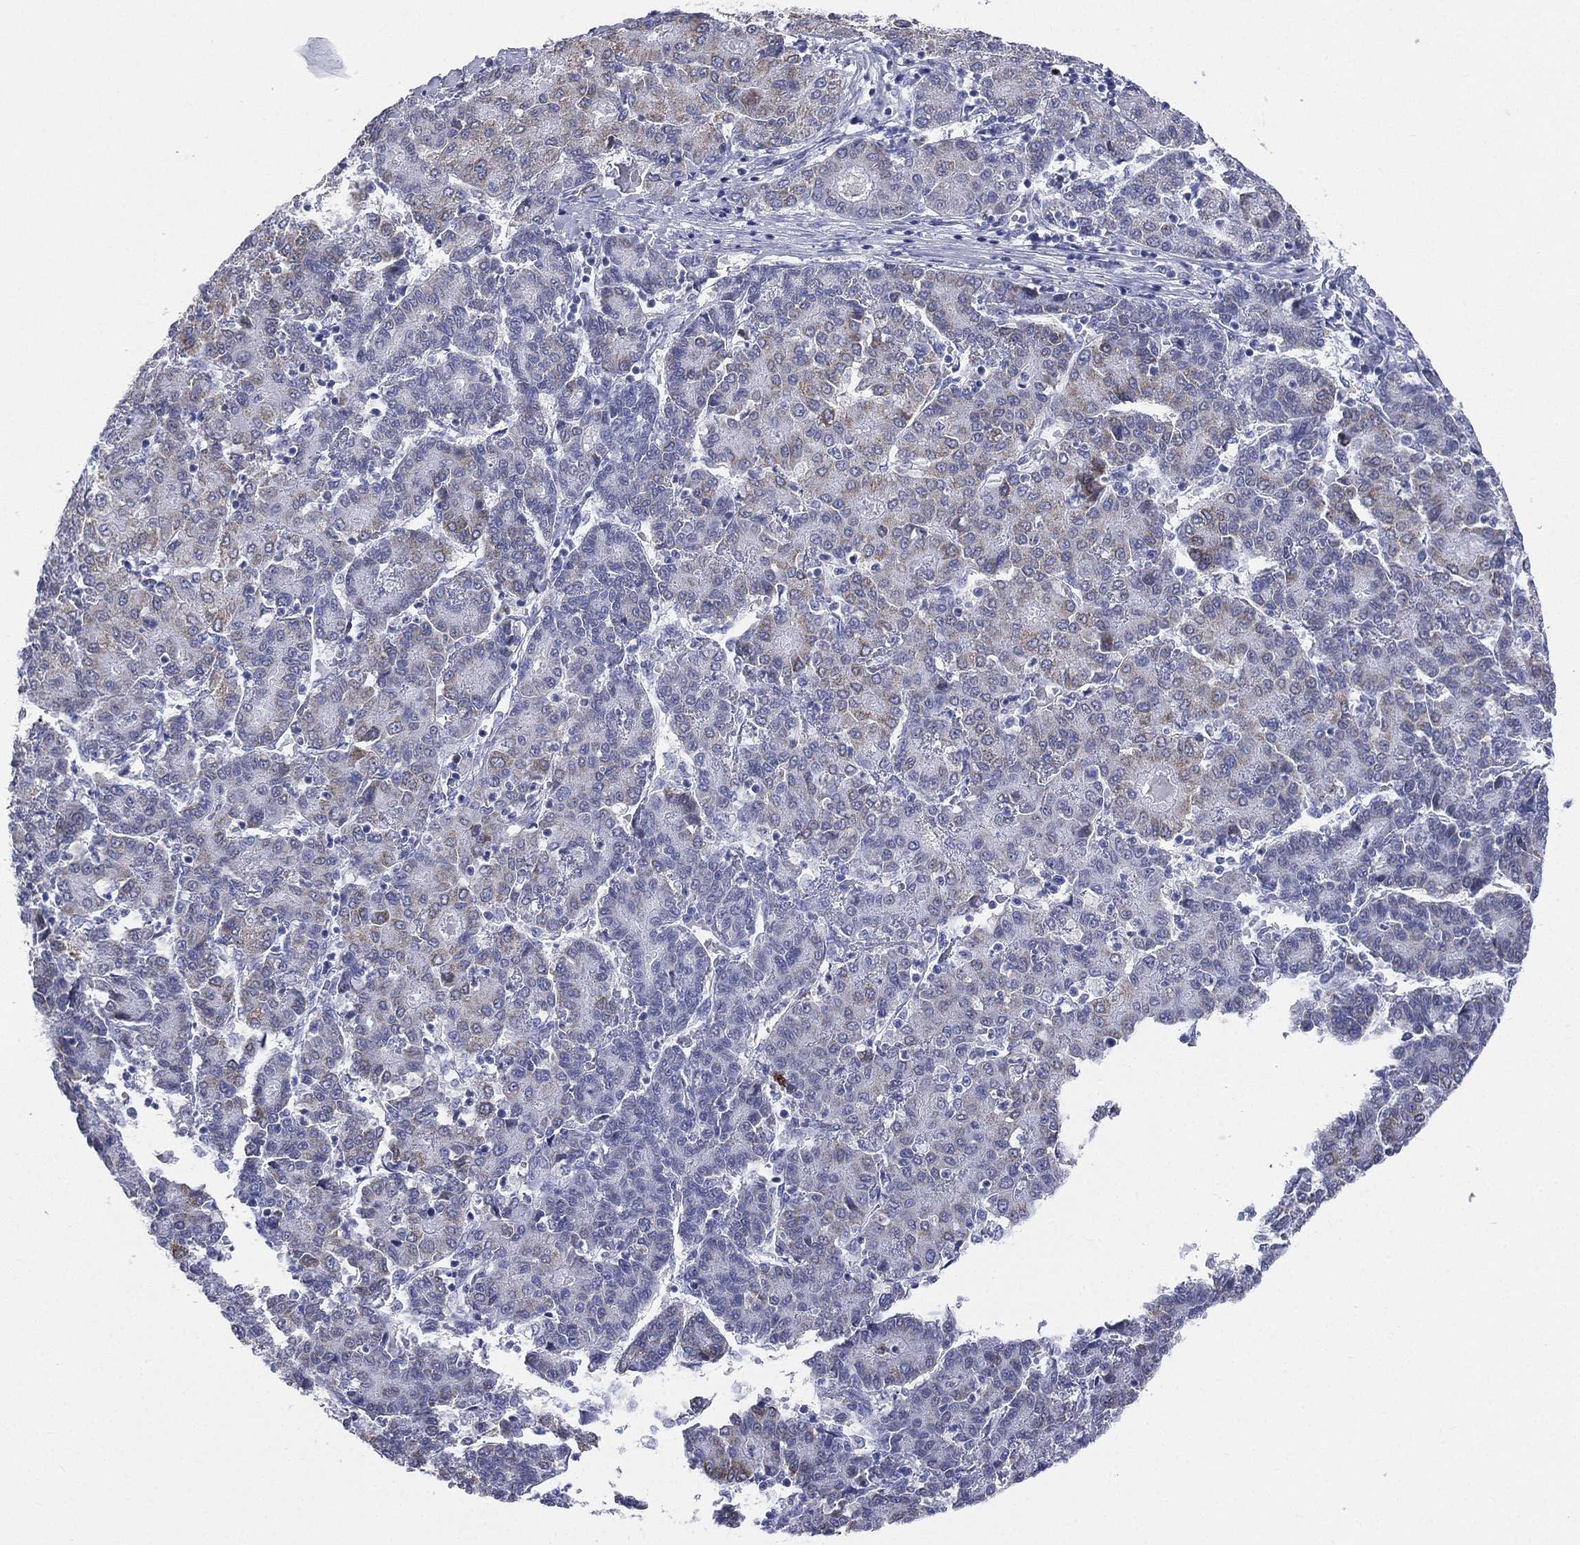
{"staining": {"intensity": "weak", "quantity": "<25%", "location": "cytoplasmic/membranous"}, "tissue": "liver cancer", "cell_type": "Tumor cells", "image_type": "cancer", "snomed": [{"axis": "morphology", "description": "Carcinoma, Hepatocellular, NOS"}, {"axis": "topography", "description": "Liver"}], "caption": "Tumor cells are negative for protein expression in human liver cancer (hepatocellular carcinoma). Brightfield microscopy of immunohistochemistry stained with DAB (3,3'-diaminobenzidine) (brown) and hematoxylin (blue), captured at high magnification.", "gene": "CD22", "patient": {"sex": "male", "age": 65}}